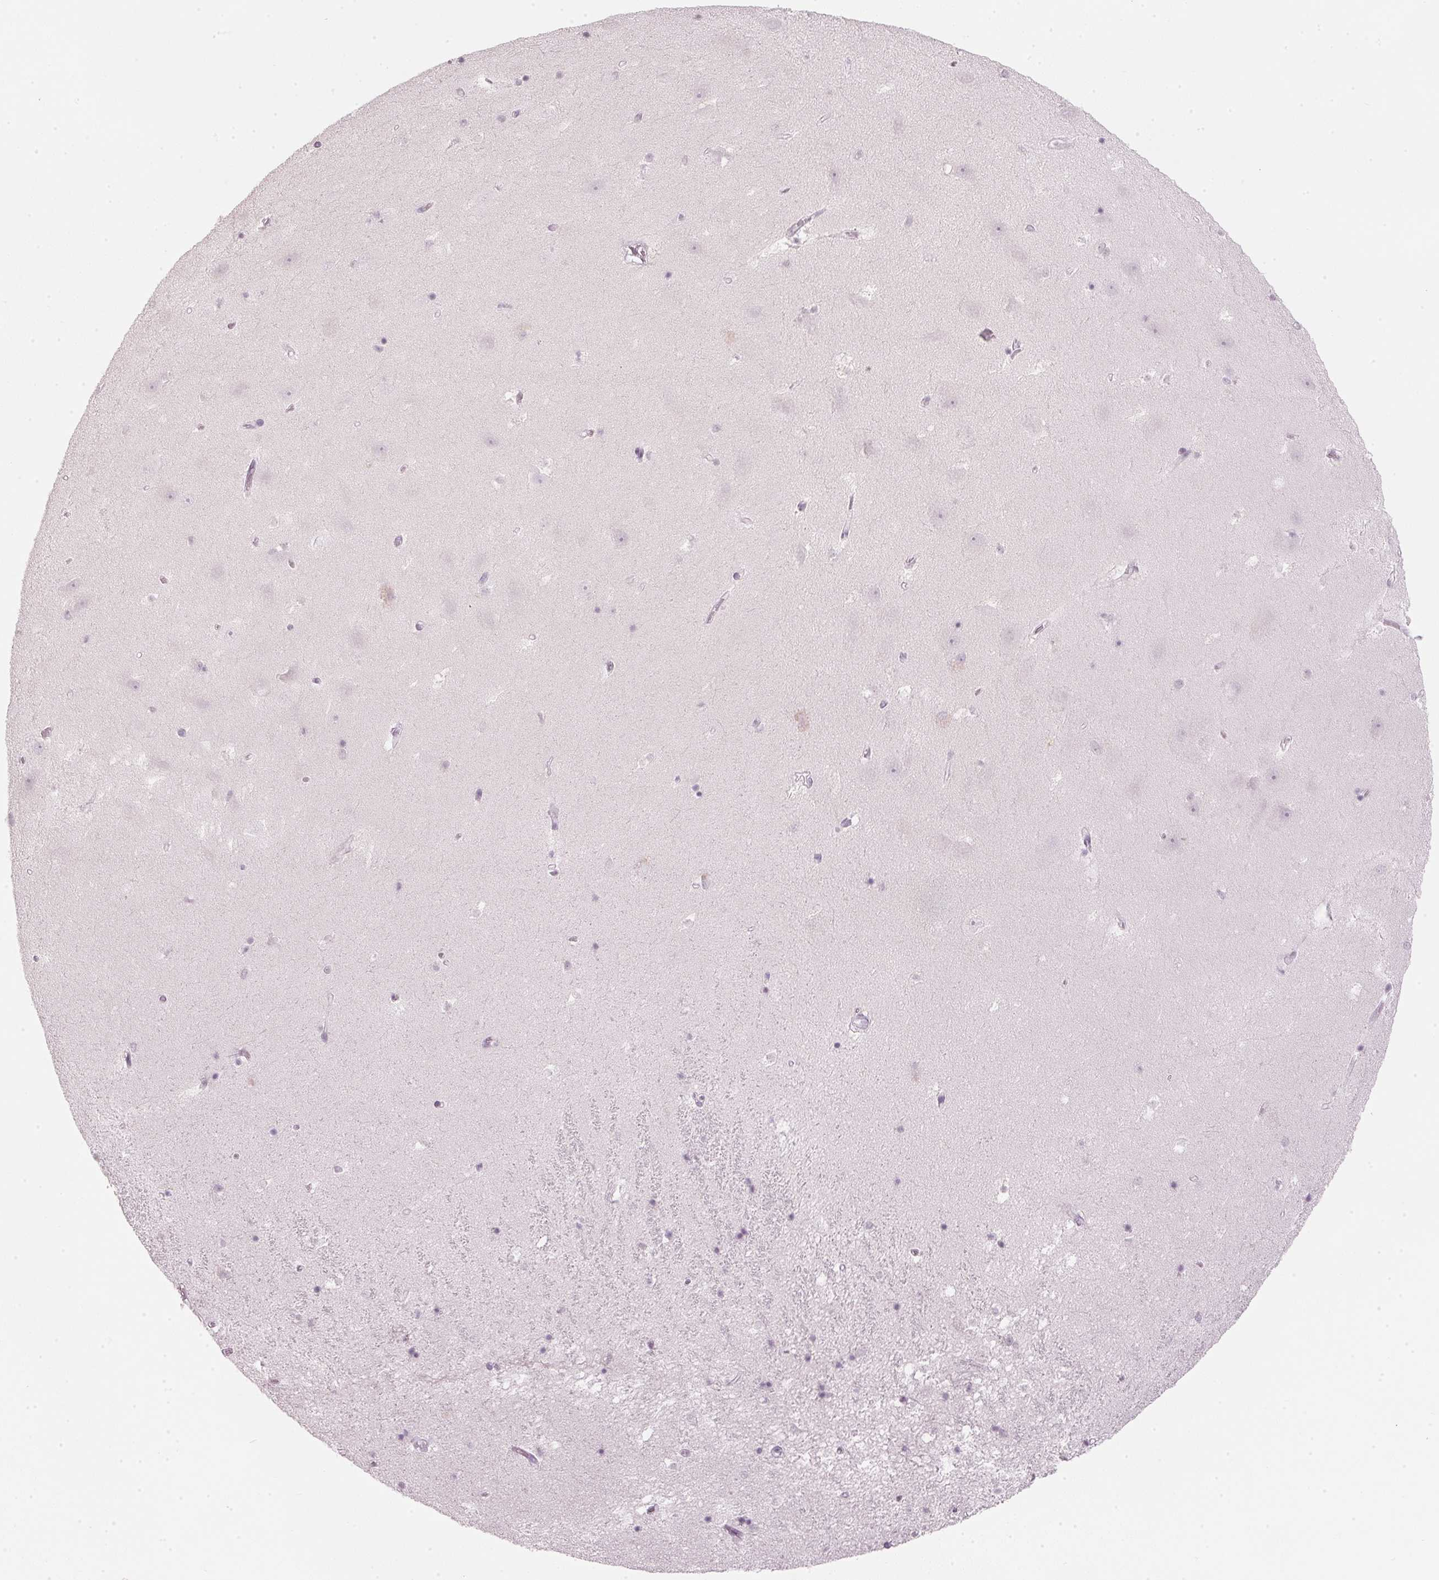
{"staining": {"intensity": "negative", "quantity": "none", "location": "none"}, "tissue": "hippocampus", "cell_type": "Glial cells", "image_type": "normal", "snomed": [{"axis": "morphology", "description": "Normal tissue, NOS"}, {"axis": "topography", "description": "Hippocampus"}], "caption": "Immunohistochemistry of unremarkable human hippocampus reveals no staining in glial cells.", "gene": "SFRP4", "patient": {"sex": "male", "age": 58}}